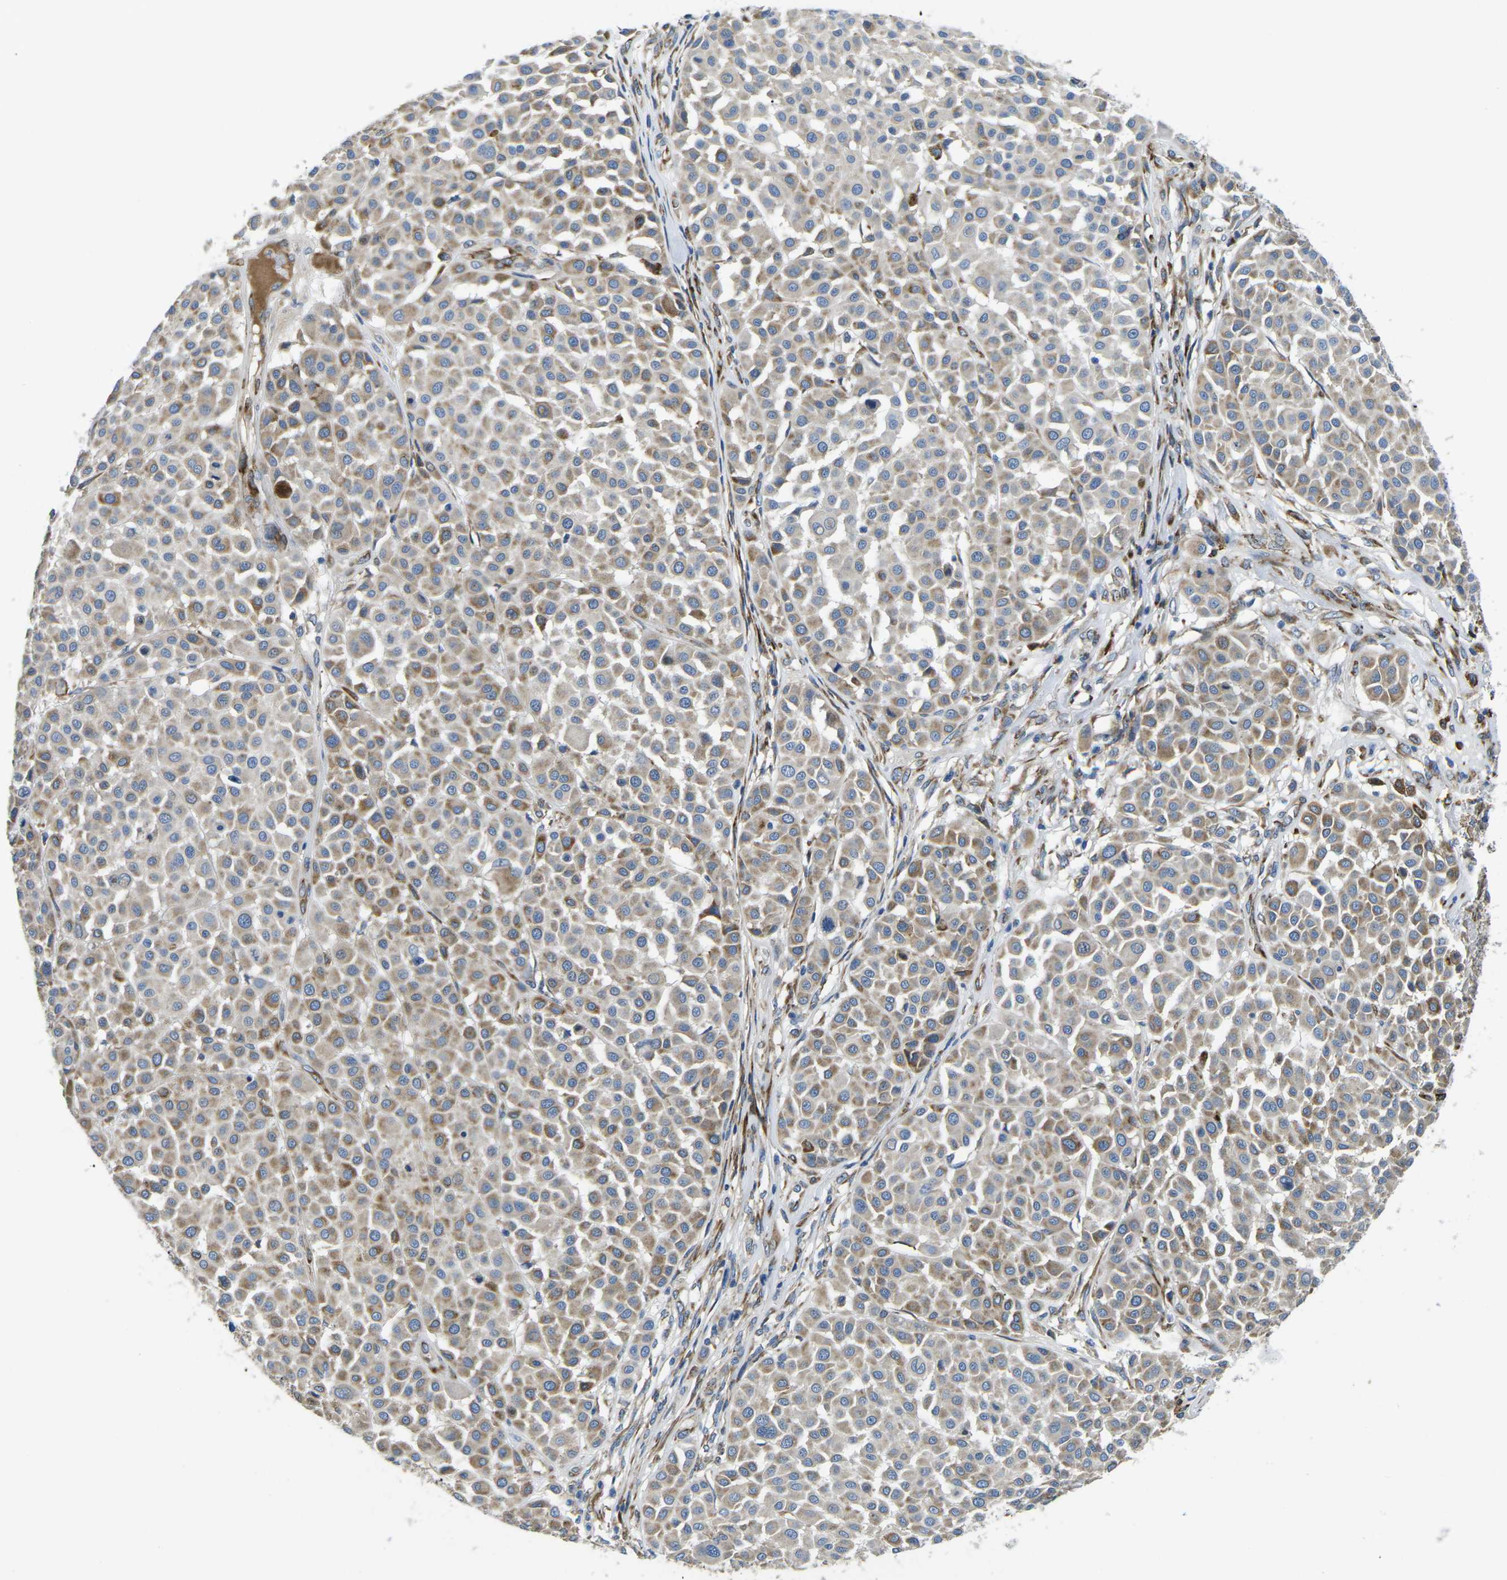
{"staining": {"intensity": "moderate", "quantity": "25%-75%", "location": "cytoplasmic/membranous"}, "tissue": "melanoma", "cell_type": "Tumor cells", "image_type": "cancer", "snomed": [{"axis": "morphology", "description": "Malignant melanoma, Metastatic site"}, {"axis": "topography", "description": "Soft tissue"}], "caption": "Malignant melanoma (metastatic site) stained with a protein marker demonstrates moderate staining in tumor cells.", "gene": "PDZD8", "patient": {"sex": "male", "age": 41}}